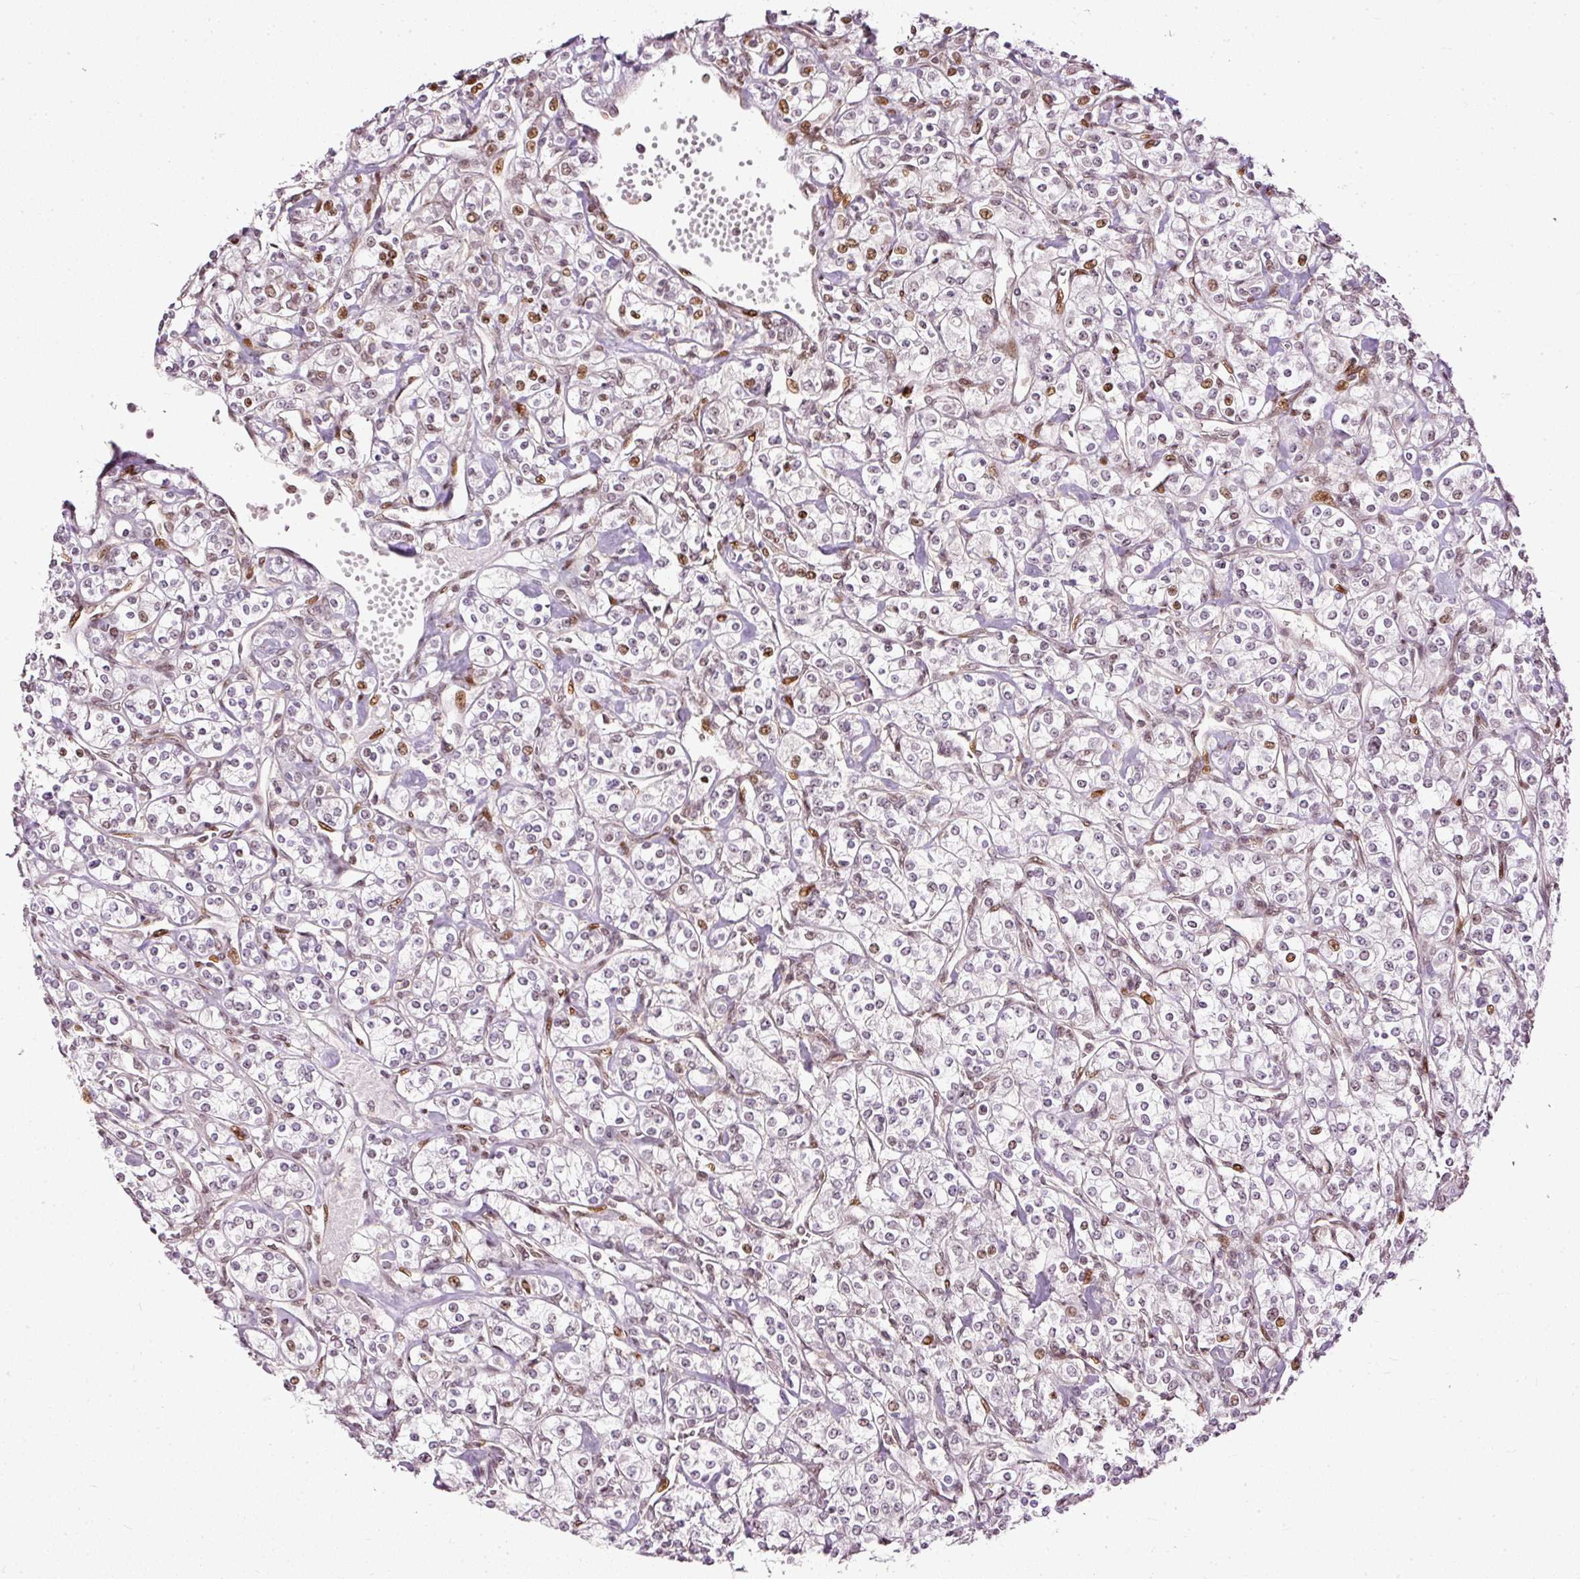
{"staining": {"intensity": "moderate", "quantity": "<25%", "location": "nuclear"}, "tissue": "renal cancer", "cell_type": "Tumor cells", "image_type": "cancer", "snomed": [{"axis": "morphology", "description": "Adenocarcinoma, NOS"}, {"axis": "topography", "description": "Kidney"}], "caption": "There is low levels of moderate nuclear expression in tumor cells of renal cancer, as demonstrated by immunohistochemical staining (brown color).", "gene": "ZNF778", "patient": {"sex": "male", "age": 77}}